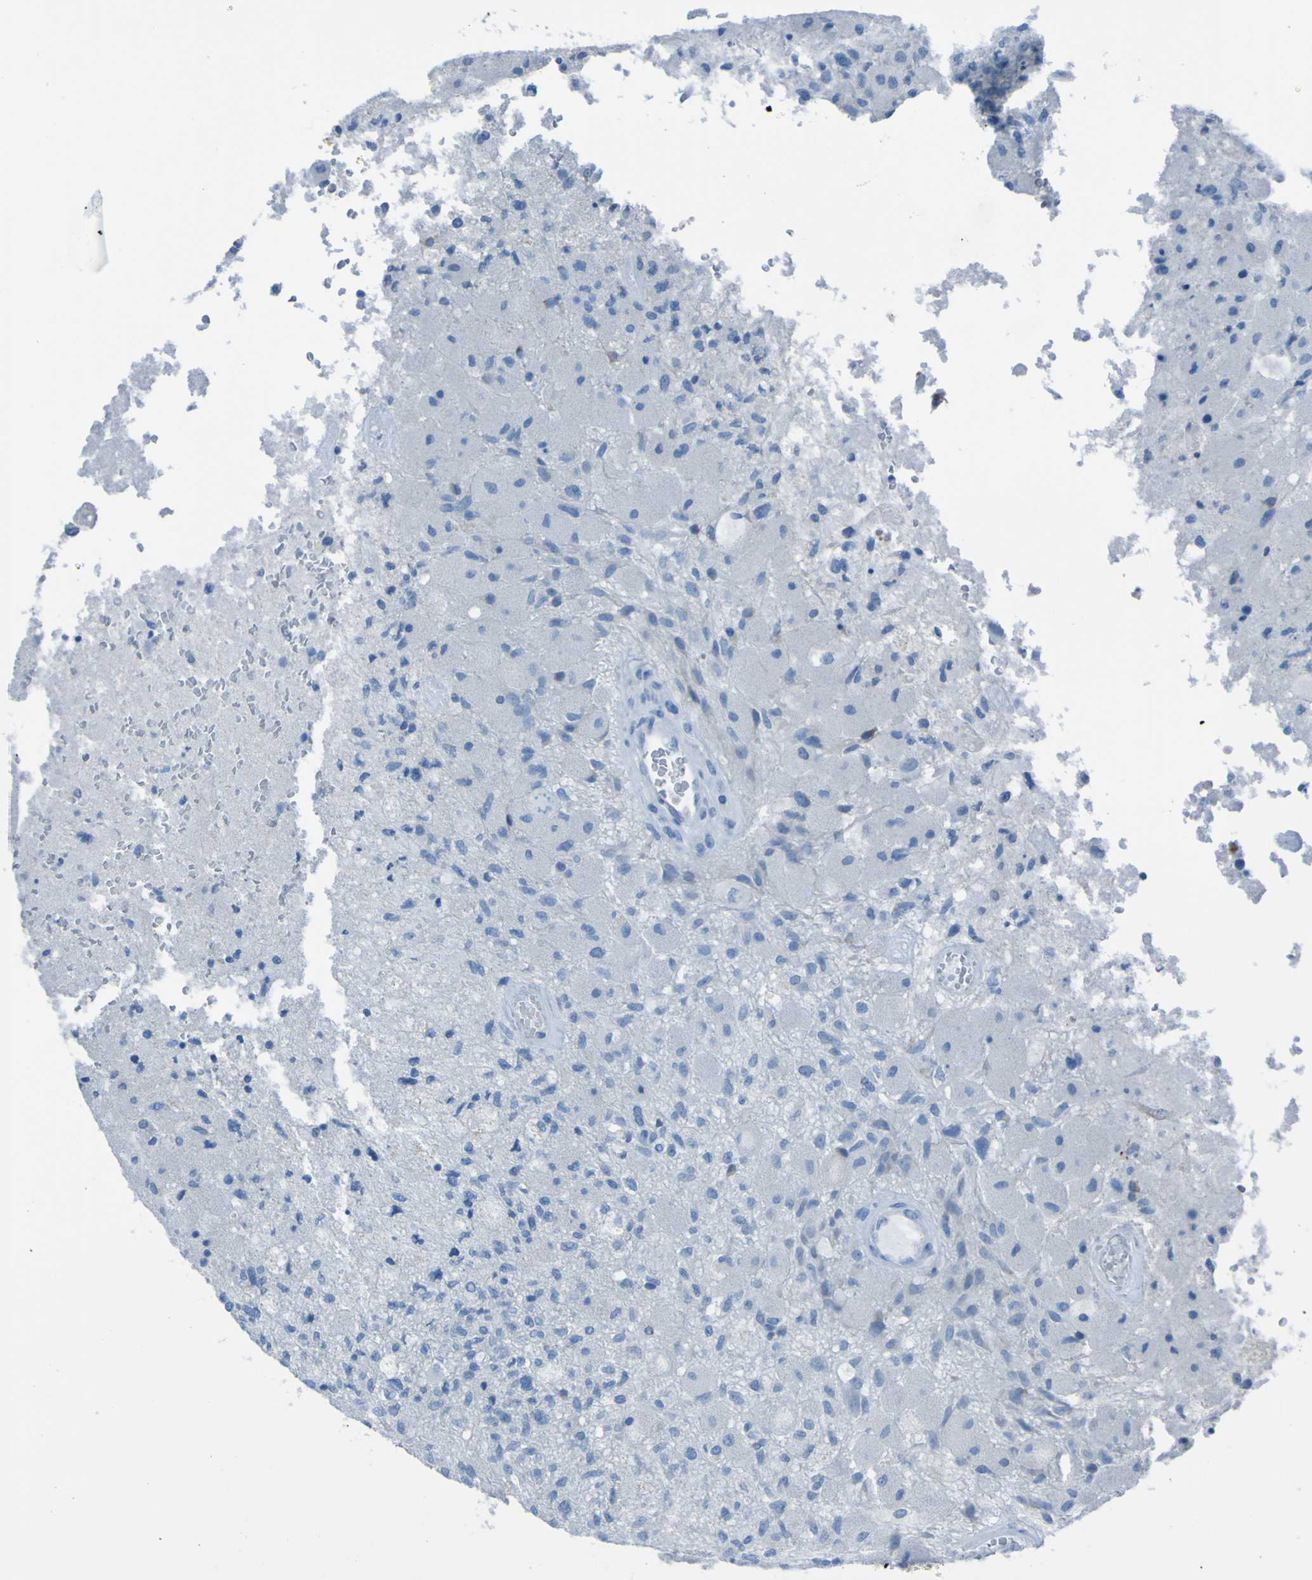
{"staining": {"intensity": "negative", "quantity": "none", "location": "none"}, "tissue": "glioma", "cell_type": "Tumor cells", "image_type": "cancer", "snomed": [{"axis": "morphology", "description": "Normal tissue, NOS"}, {"axis": "morphology", "description": "Glioma, malignant, High grade"}, {"axis": "topography", "description": "Cerebral cortex"}], "caption": "A photomicrograph of malignant glioma (high-grade) stained for a protein exhibits no brown staining in tumor cells. (DAB (3,3'-diaminobenzidine) immunohistochemistry (IHC) visualized using brightfield microscopy, high magnification).", "gene": "ACMSD", "patient": {"sex": "male", "age": 77}}